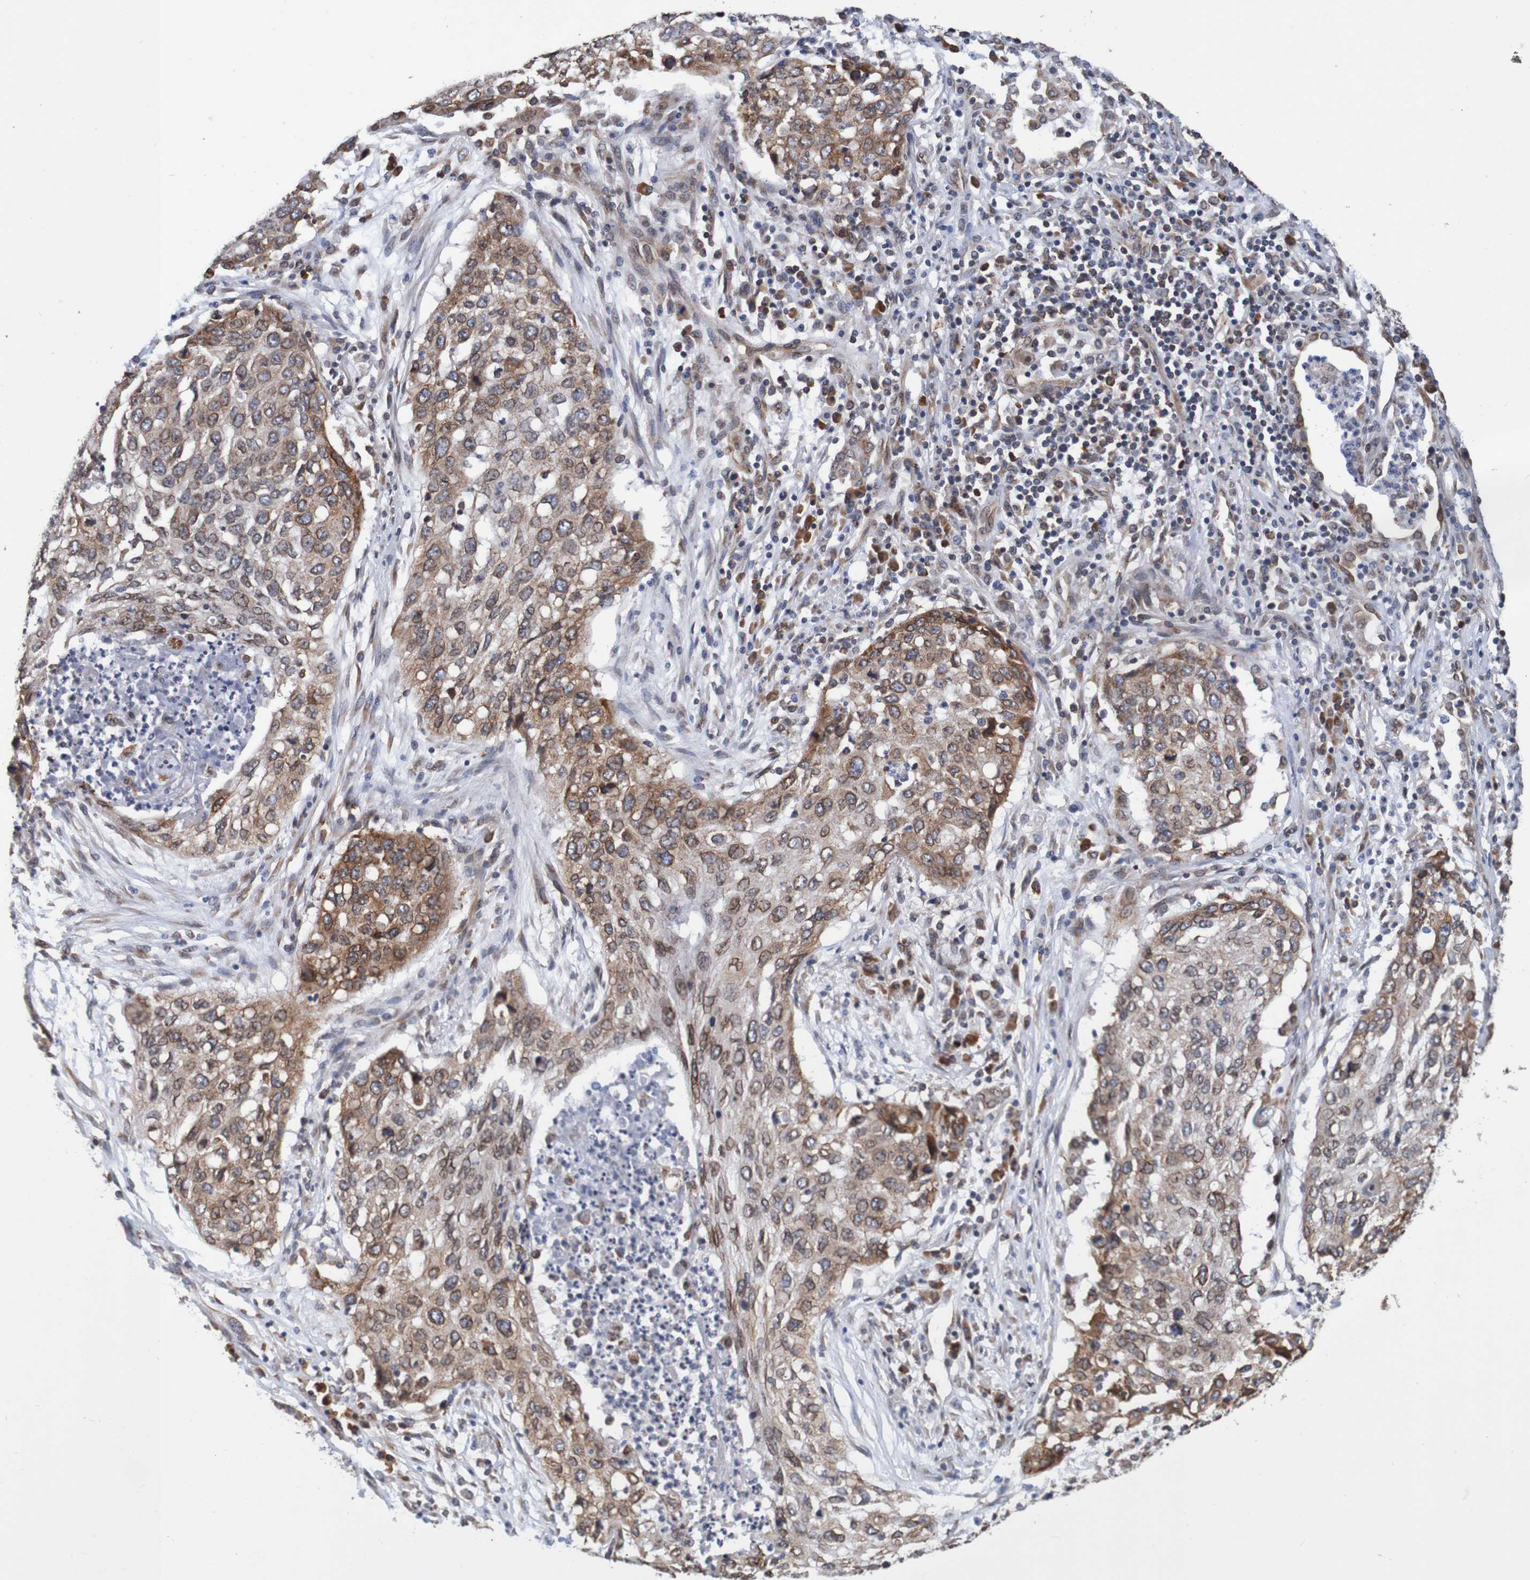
{"staining": {"intensity": "moderate", "quantity": ">75%", "location": "cytoplasmic/membranous,nuclear"}, "tissue": "lung cancer", "cell_type": "Tumor cells", "image_type": "cancer", "snomed": [{"axis": "morphology", "description": "Squamous cell carcinoma, NOS"}, {"axis": "topography", "description": "Lung"}], "caption": "Lung squamous cell carcinoma stained with a brown dye reveals moderate cytoplasmic/membranous and nuclear positive staining in about >75% of tumor cells.", "gene": "TMEM109", "patient": {"sex": "female", "age": 63}}